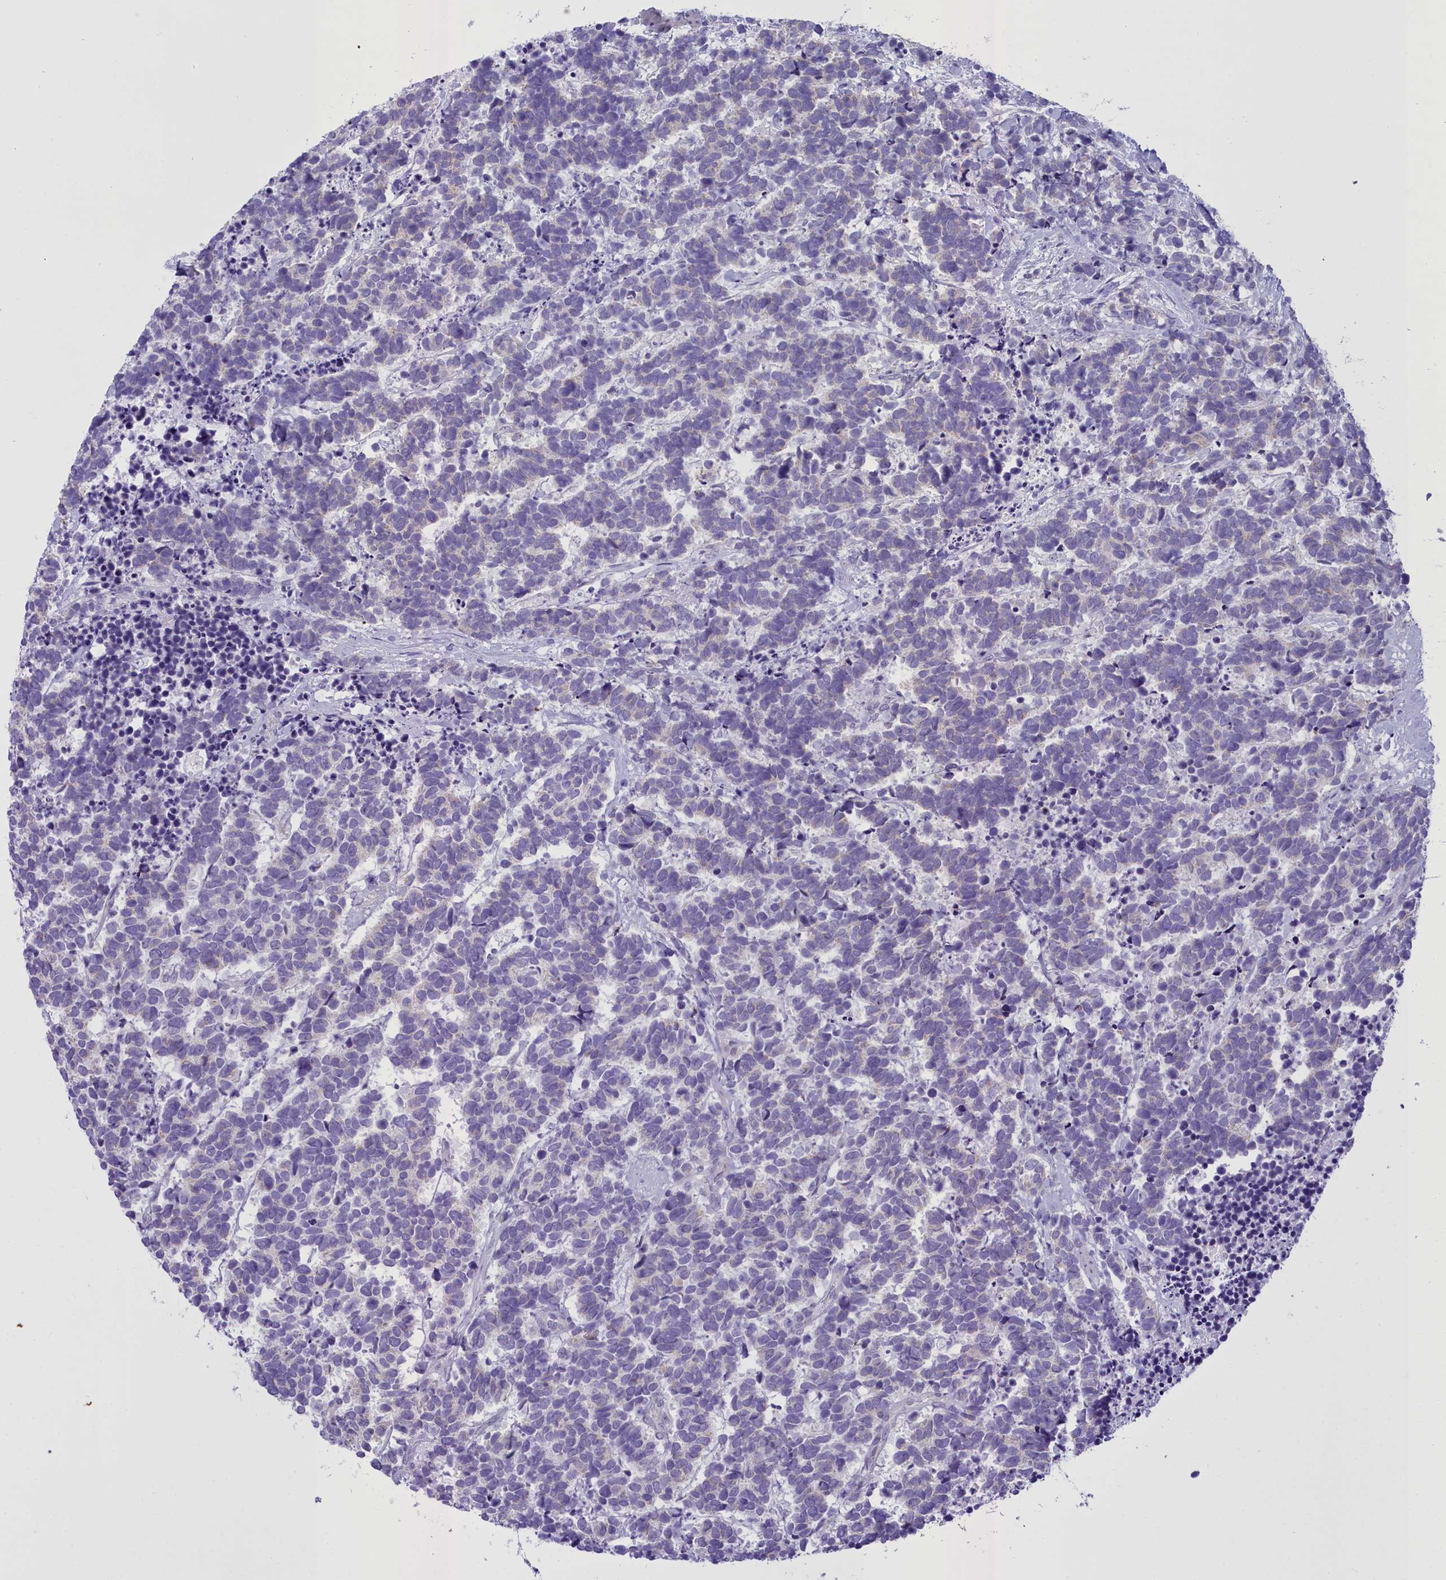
{"staining": {"intensity": "negative", "quantity": "none", "location": "none"}, "tissue": "carcinoid", "cell_type": "Tumor cells", "image_type": "cancer", "snomed": [{"axis": "morphology", "description": "Carcinoma, NOS"}, {"axis": "morphology", "description": "Carcinoid, malignant, NOS"}, {"axis": "topography", "description": "Prostate"}], "caption": "An immunohistochemistry histopathology image of carcinoma is shown. There is no staining in tumor cells of carcinoma.", "gene": "B9D2", "patient": {"sex": "male", "age": 57}}